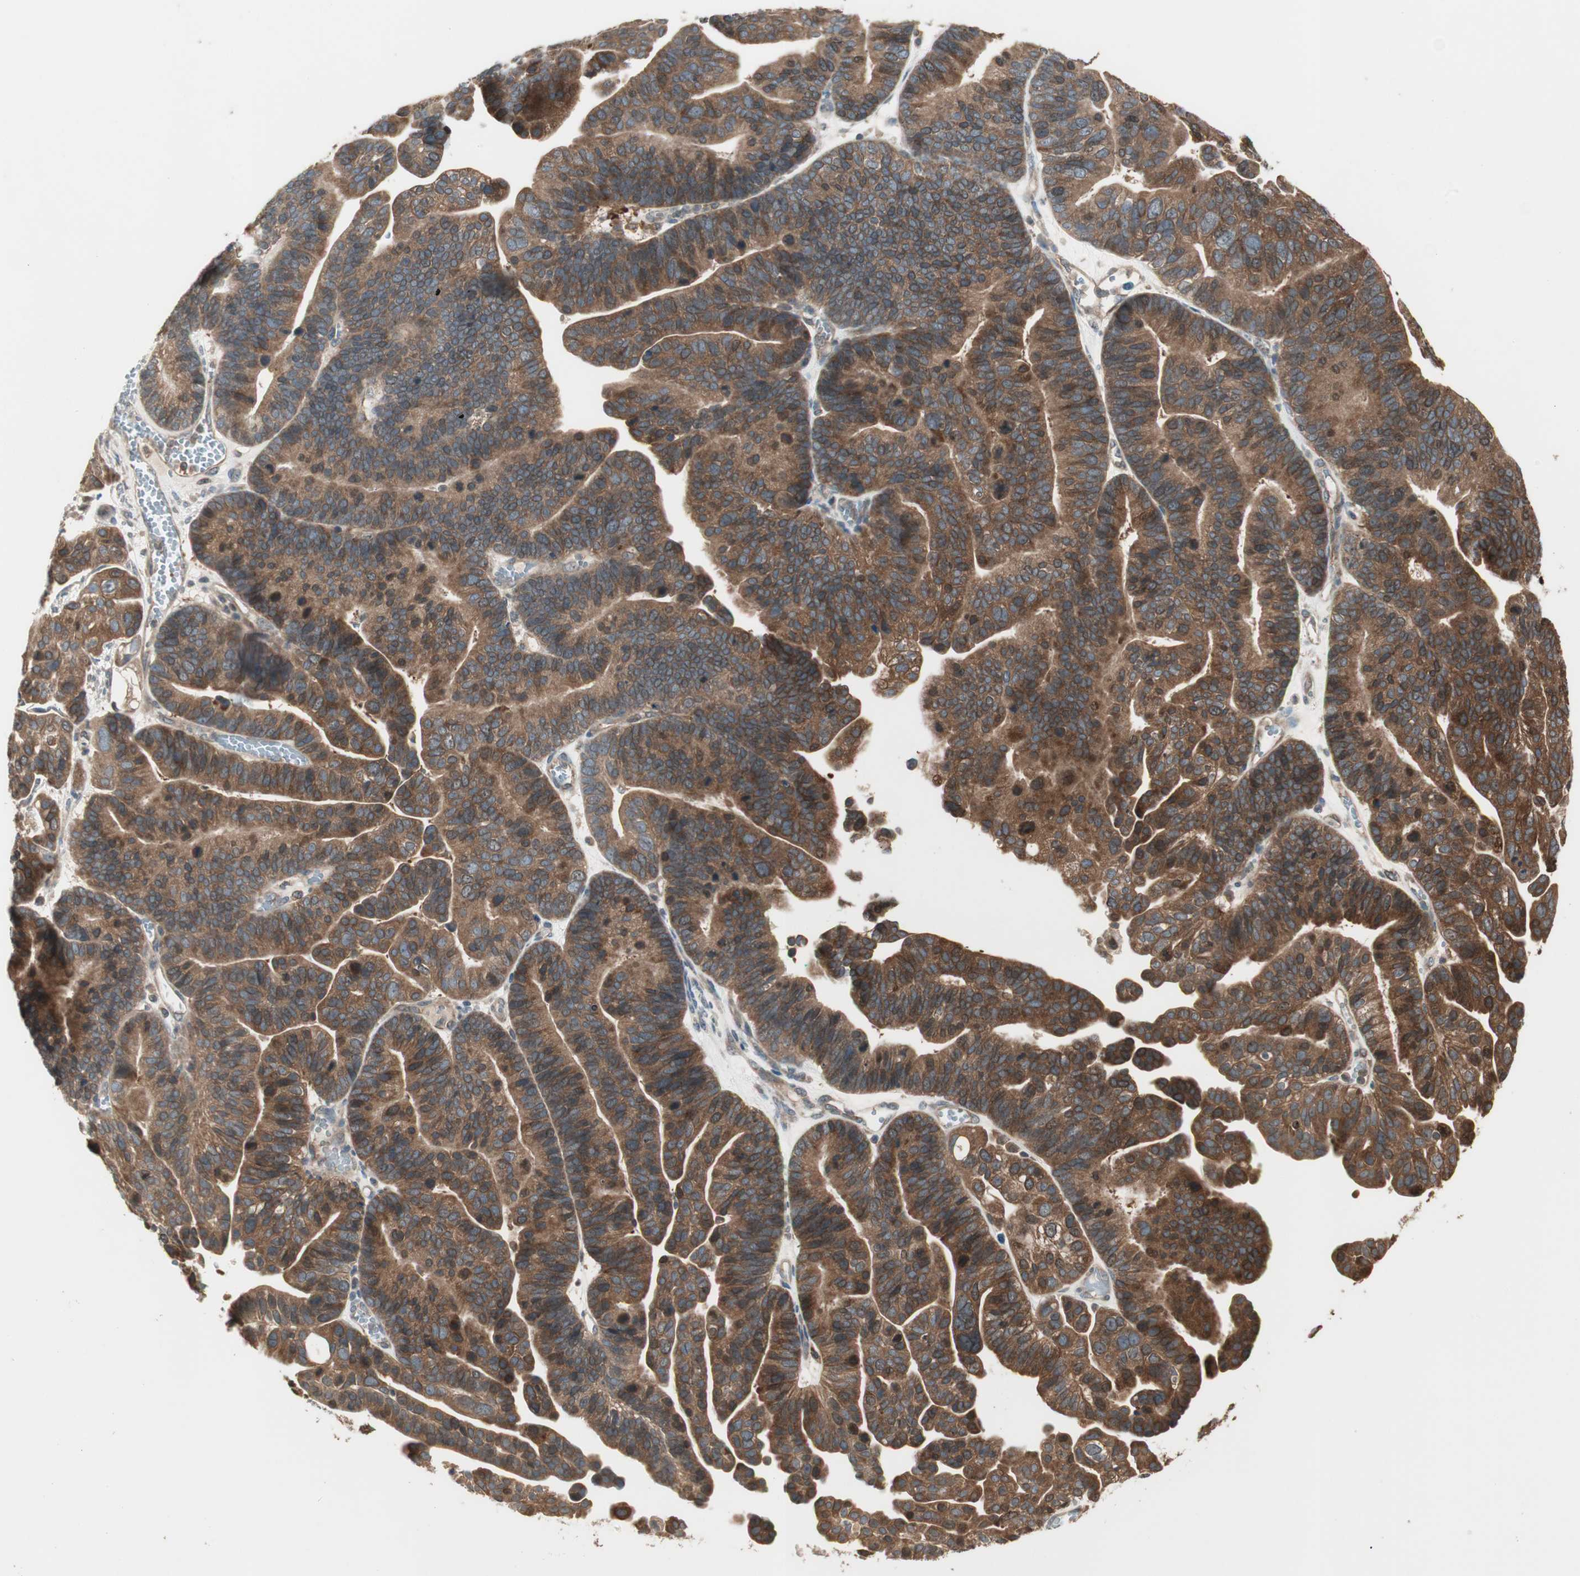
{"staining": {"intensity": "moderate", "quantity": ">75%", "location": "cytoplasmic/membranous"}, "tissue": "ovarian cancer", "cell_type": "Tumor cells", "image_type": "cancer", "snomed": [{"axis": "morphology", "description": "Cystadenocarcinoma, serous, NOS"}, {"axis": "topography", "description": "Ovary"}], "caption": "A photomicrograph of serous cystadenocarcinoma (ovarian) stained for a protein exhibits moderate cytoplasmic/membranous brown staining in tumor cells.", "gene": "ATP6AP2", "patient": {"sex": "female", "age": 56}}